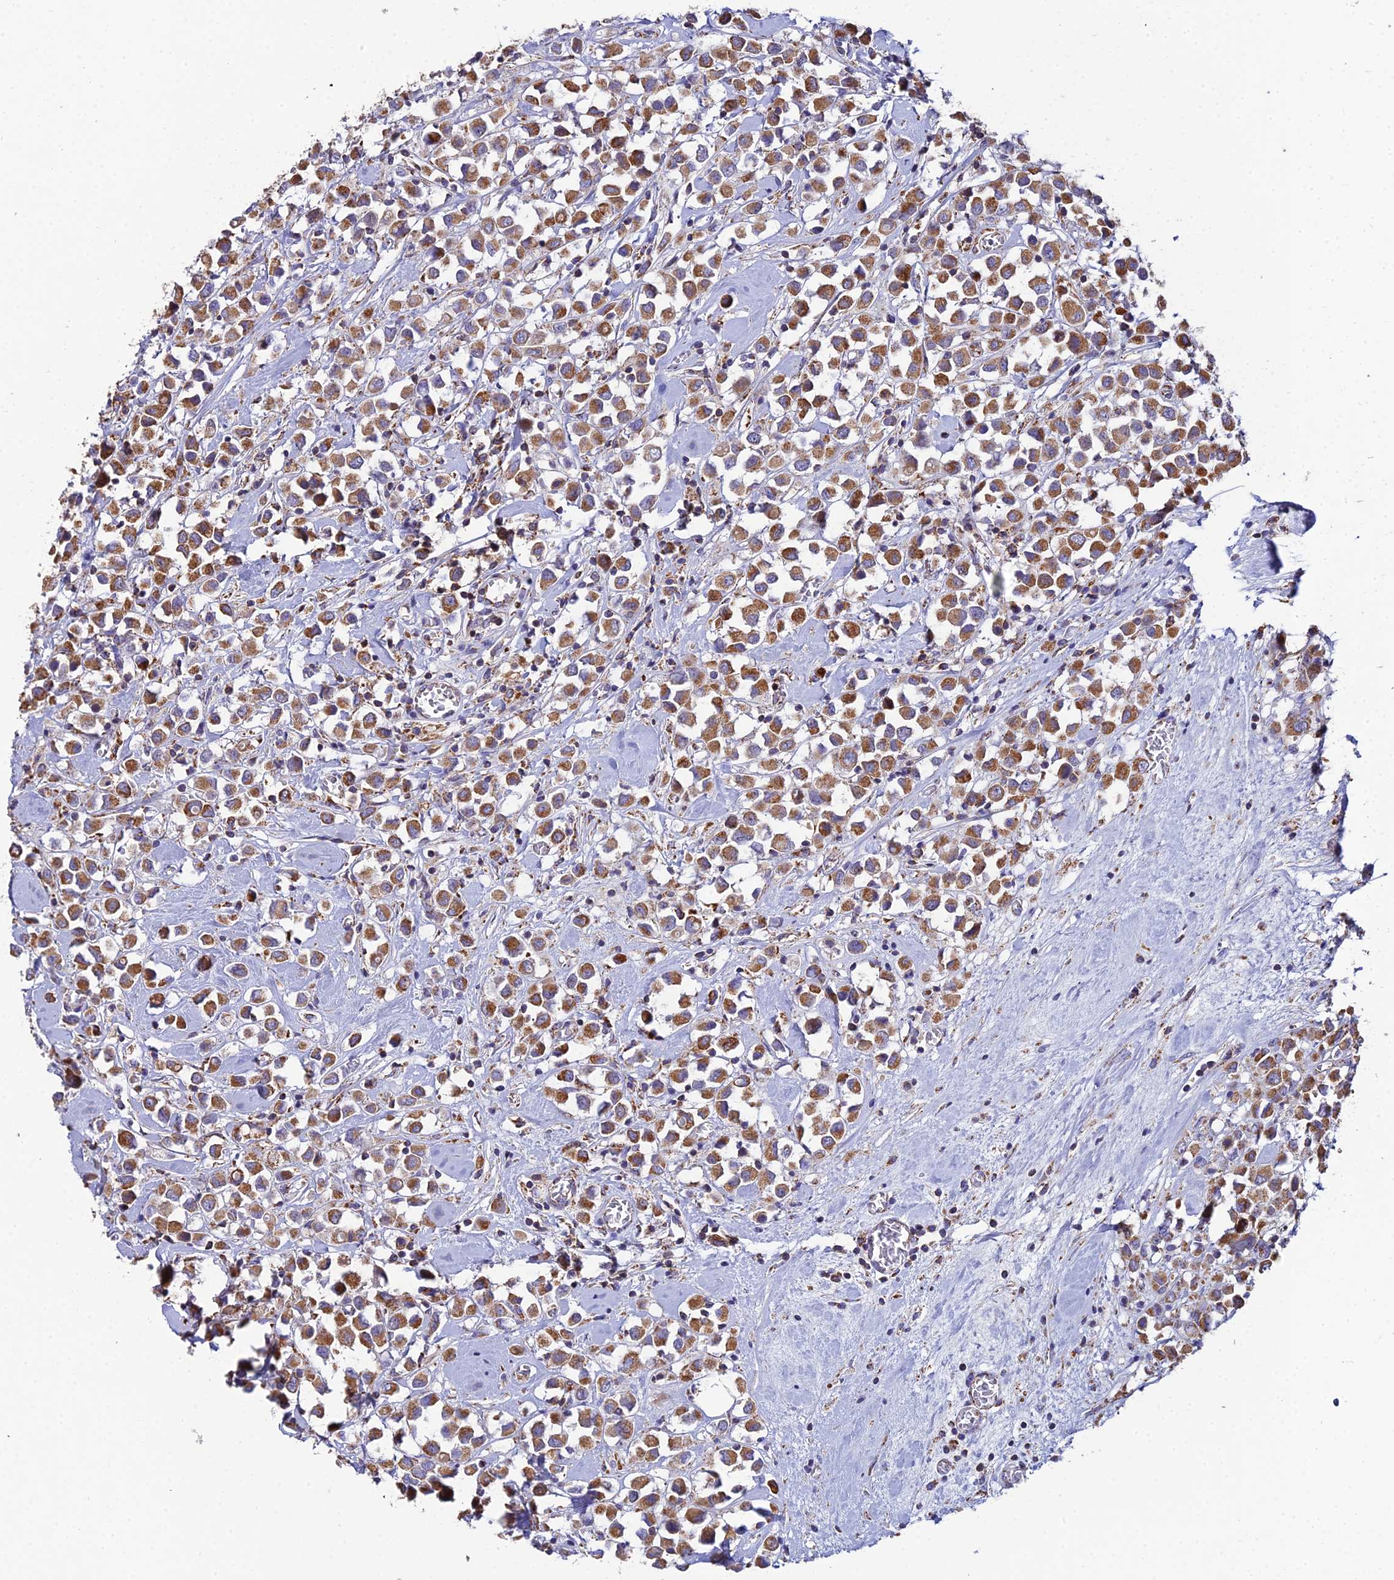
{"staining": {"intensity": "moderate", "quantity": ">75%", "location": "cytoplasmic/membranous"}, "tissue": "breast cancer", "cell_type": "Tumor cells", "image_type": "cancer", "snomed": [{"axis": "morphology", "description": "Duct carcinoma"}, {"axis": "topography", "description": "Breast"}], "caption": "This is a histology image of immunohistochemistry (IHC) staining of breast cancer, which shows moderate positivity in the cytoplasmic/membranous of tumor cells.", "gene": "NIPSNAP3A", "patient": {"sex": "female", "age": 61}}